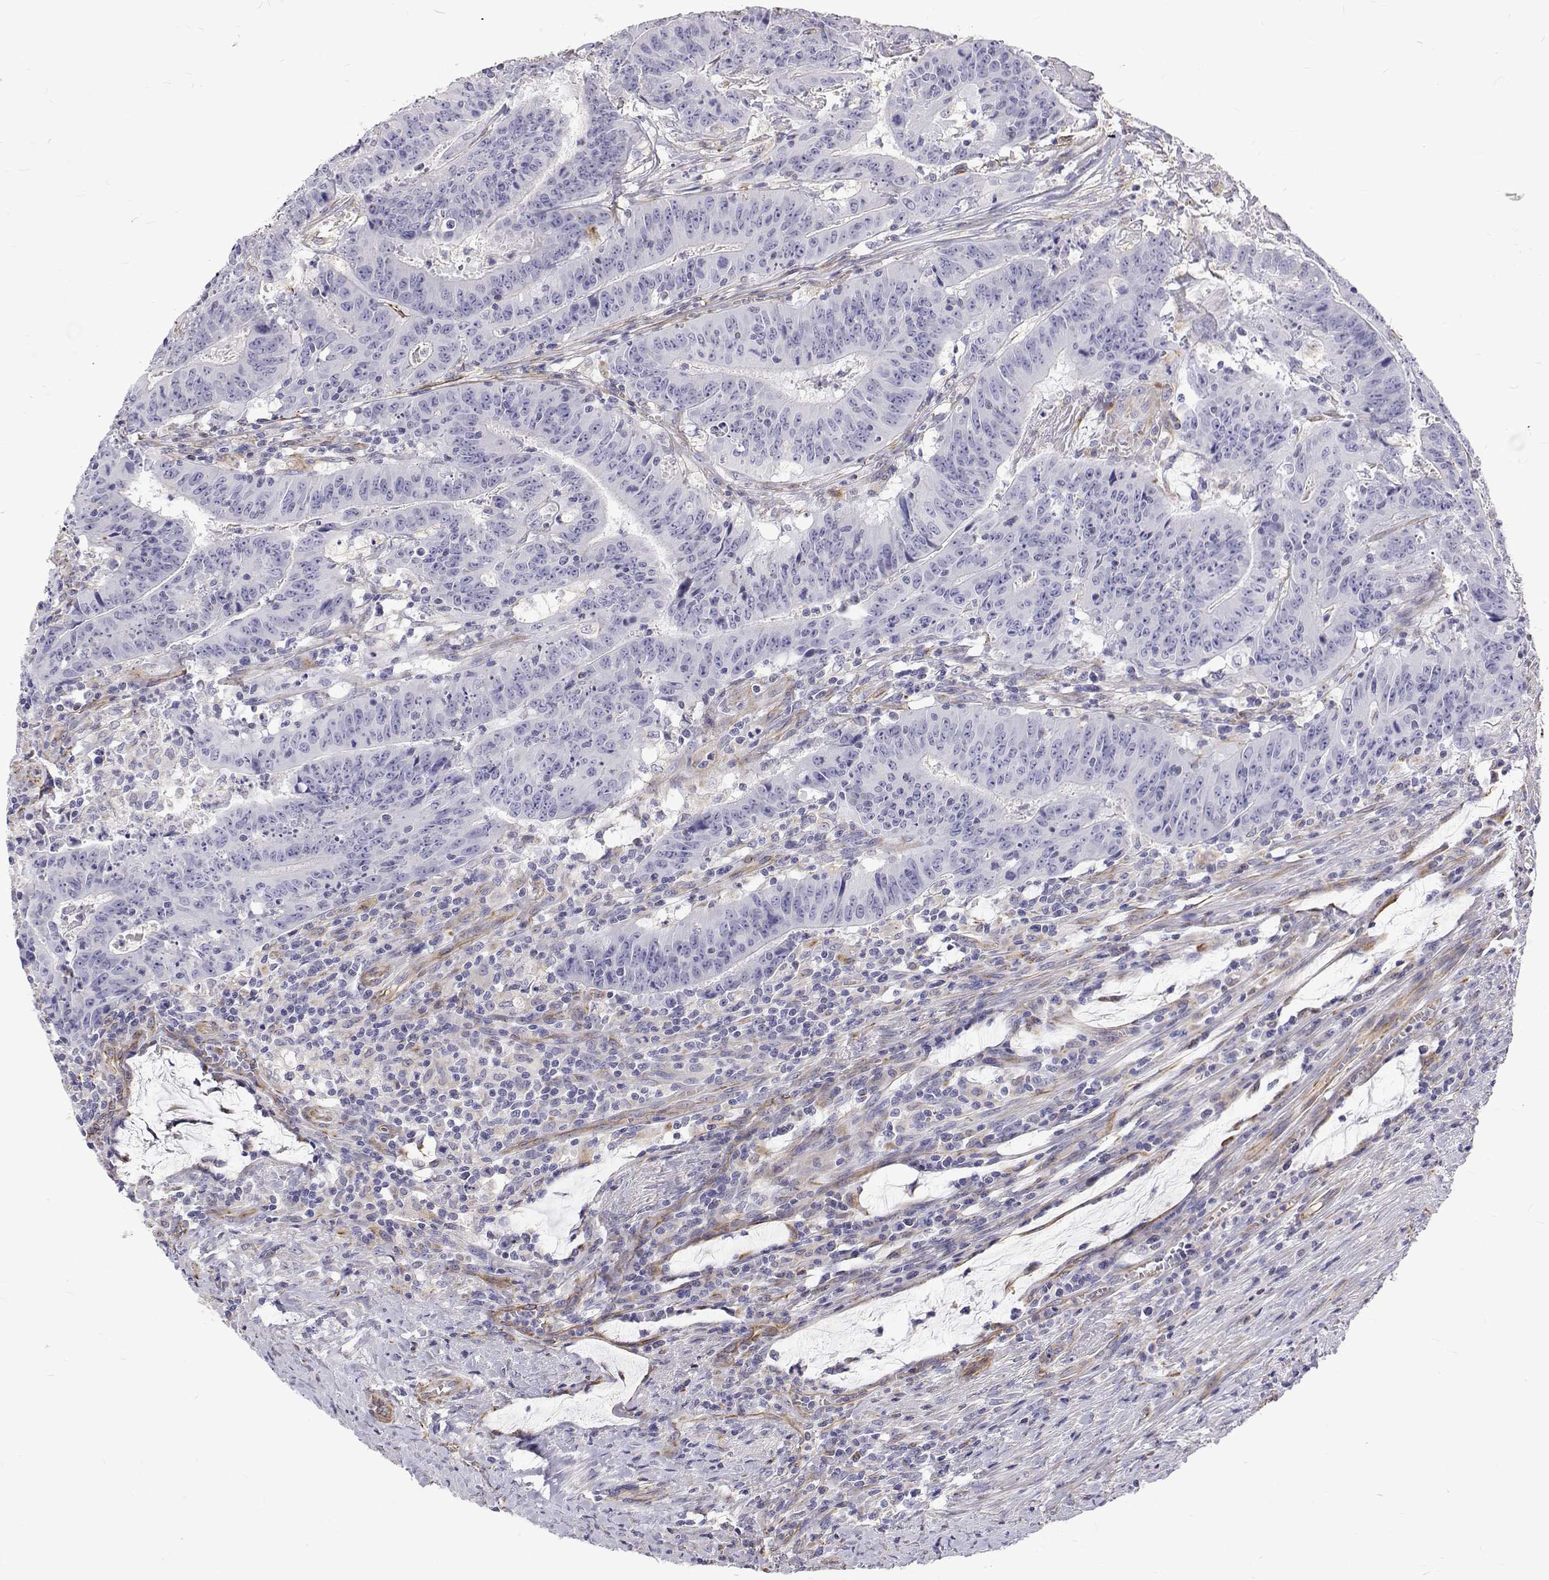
{"staining": {"intensity": "negative", "quantity": "none", "location": "none"}, "tissue": "colorectal cancer", "cell_type": "Tumor cells", "image_type": "cancer", "snomed": [{"axis": "morphology", "description": "Adenocarcinoma, NOS"}, {"axis": "topography", "description": "Colon"}], "caption": "IHC photomicrograph of neoplastic tissue: colorectal adenocarcinoma stained with DAB (3,3'-diaminobenzidine) shows no significant protein positivity in tumor cells. Brightfield microscopy of immunohistochemistry stained with DAB (3,3'-diaminobenzidine) (brown) and hematoxylin (blue), captured at high magnification.", "gene": "OPRPN", "patient": {"sex": "male", "age": 33}}